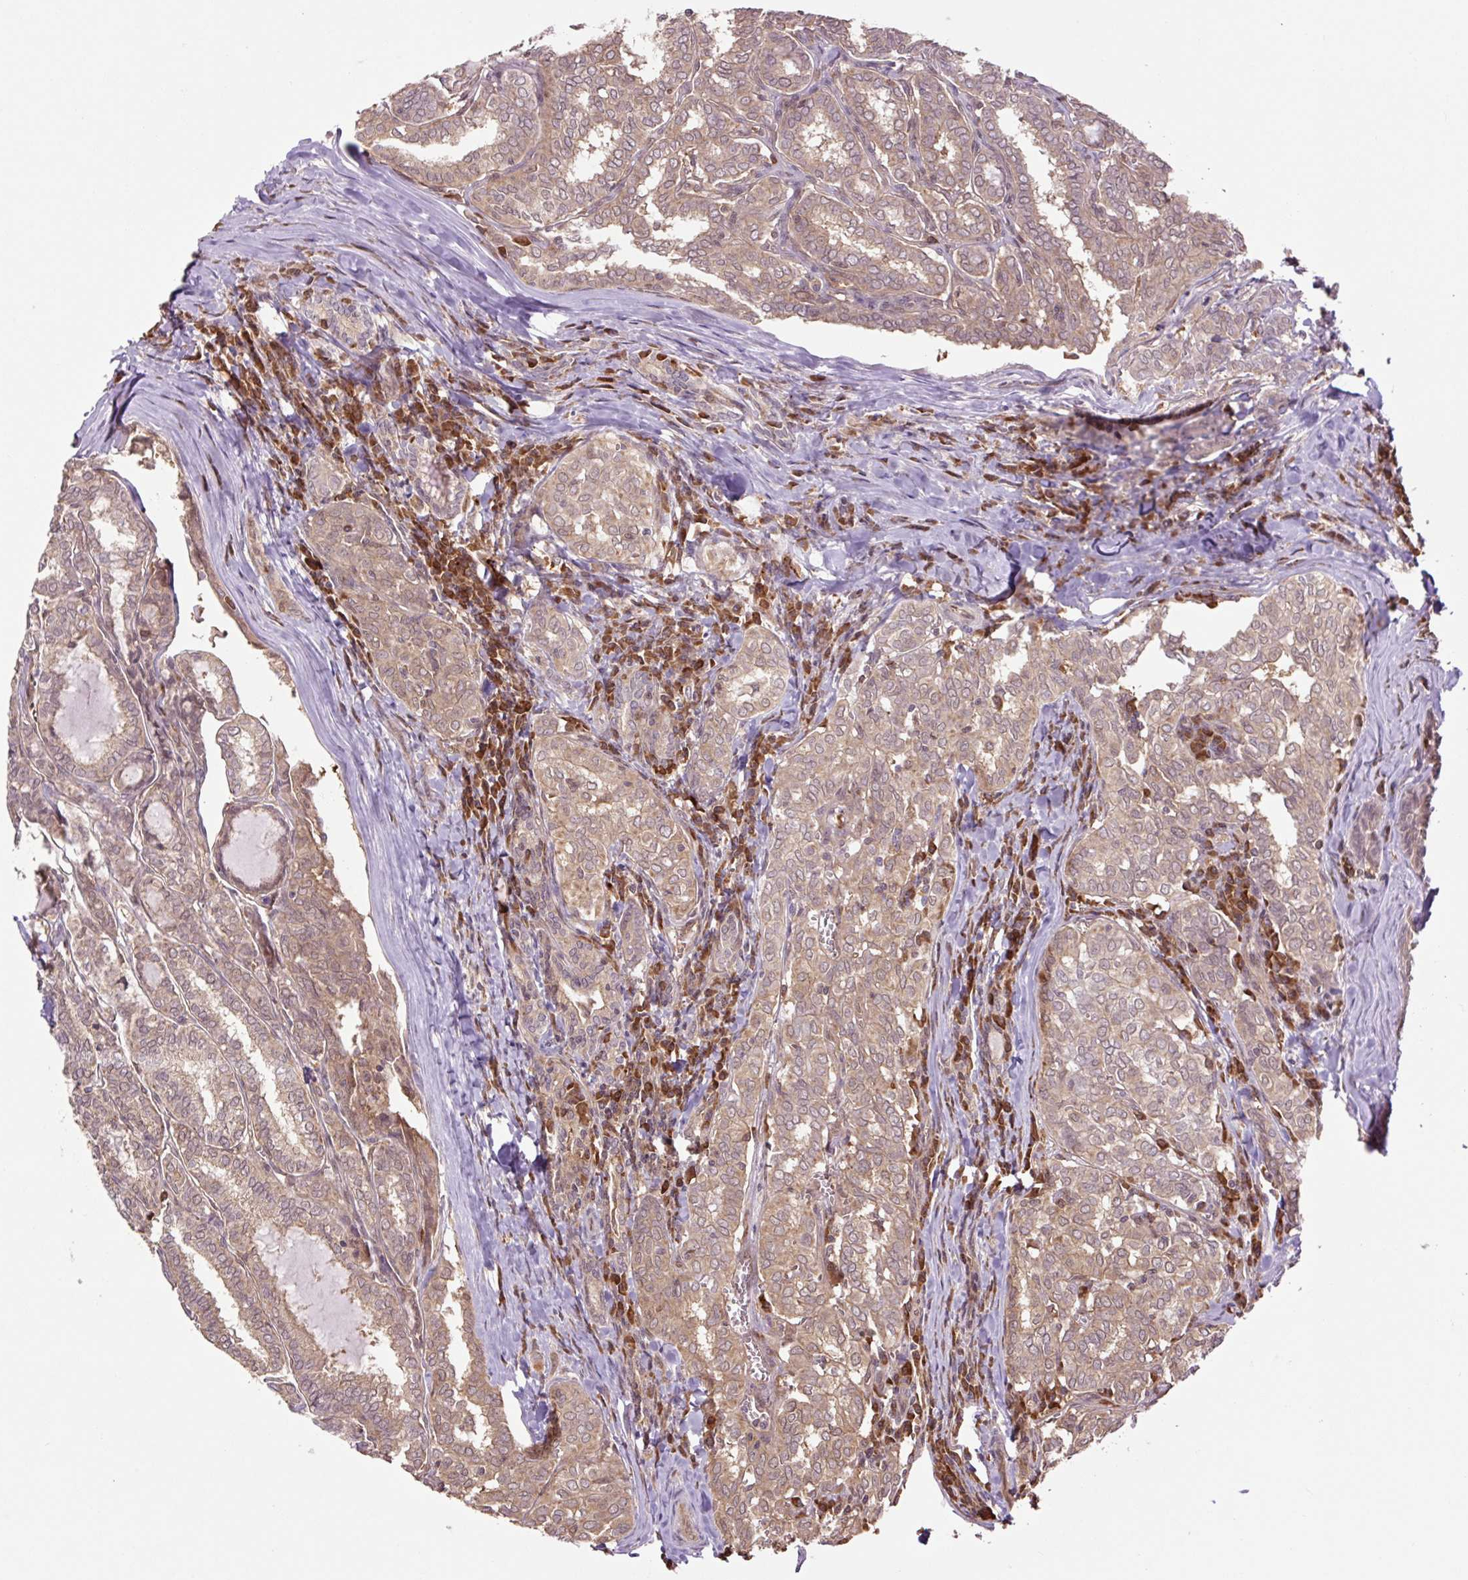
{"staining": {"intensity": "weak", "quantity": ">75%", "location": "cytoplasmic/membranous,nuclear"}, "tissue": "thyroid cancer", "cell_type": "Tumor cells", "image_type": "cancer", "snomed": [{"axis": "morphology", "description": "Papillary adenocarcinoma, NOS"}, {"axis": "topography", "description": "Thyroid gland"}], "caption": "Protein staining of papillary adenocarcinoma (thyroid) tissue reveals weak cytoplasmic/membranous and nuclear expression in about >75% of tumor cells.", "gene": "TPT1", "patient": {"sex": "female", "age": 30}}